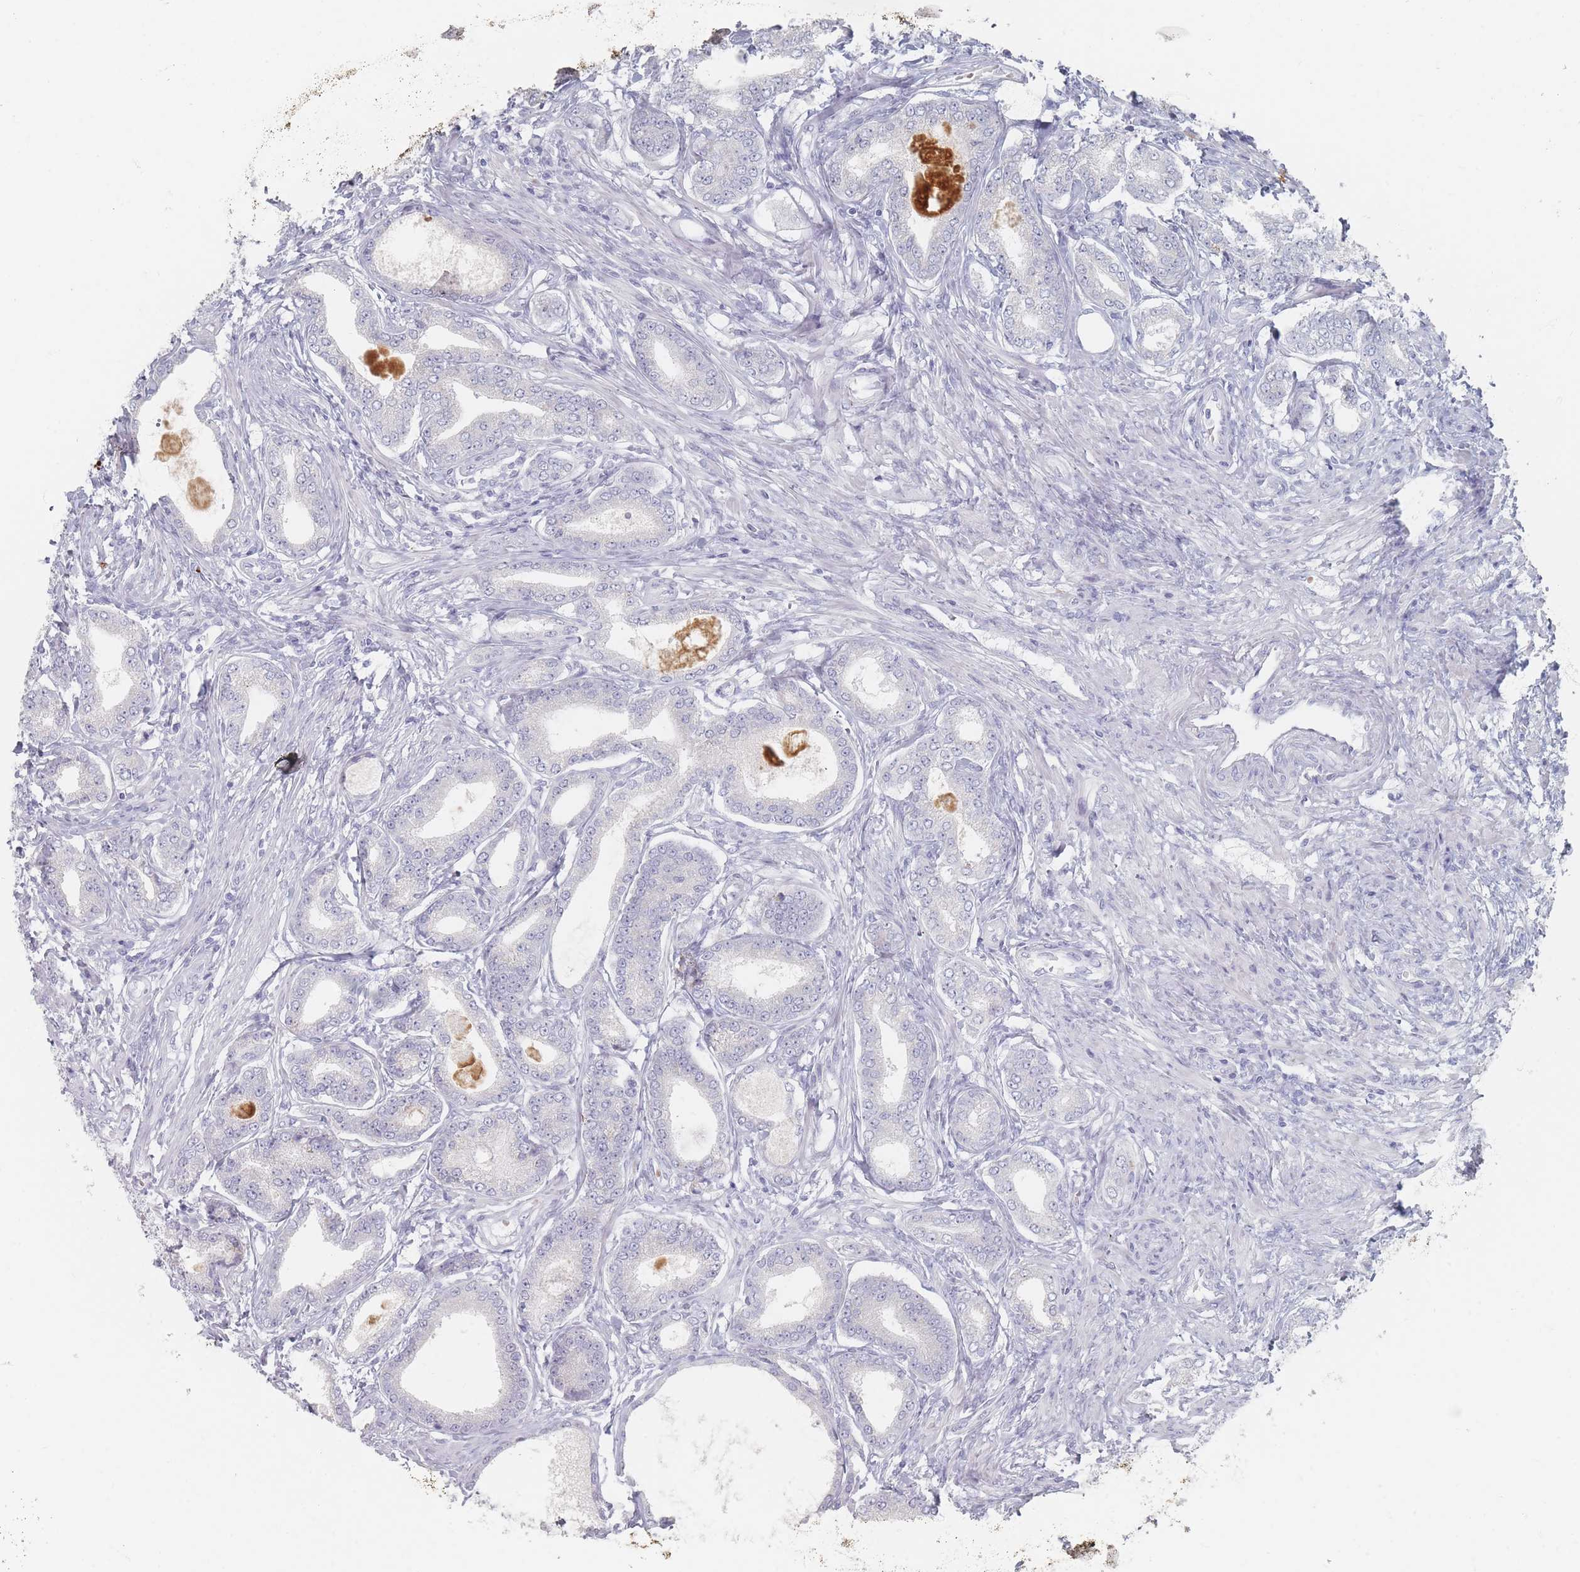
{"staining": {"intensity": "negative", "quantity": "none", "location": "none"}, "tissue": "prostate cancer", "cell_type": "Tumor cells", "image_type": "cancer", "snomed": [{"axis": "morphology", "description": "Adenocarcinoma, High grade"}, {"axis": "topography", "description": "Prostate"}], "caption": "Immunohistochemistry micrograph of neoplastic tissue: human prostate cancer stained with DAB (3,3'-diaminobenzidine) reveals no significant protein expression in tumor cells.", "gene": "HELZ2", "patient": {"sex": "male", "age": 69}}